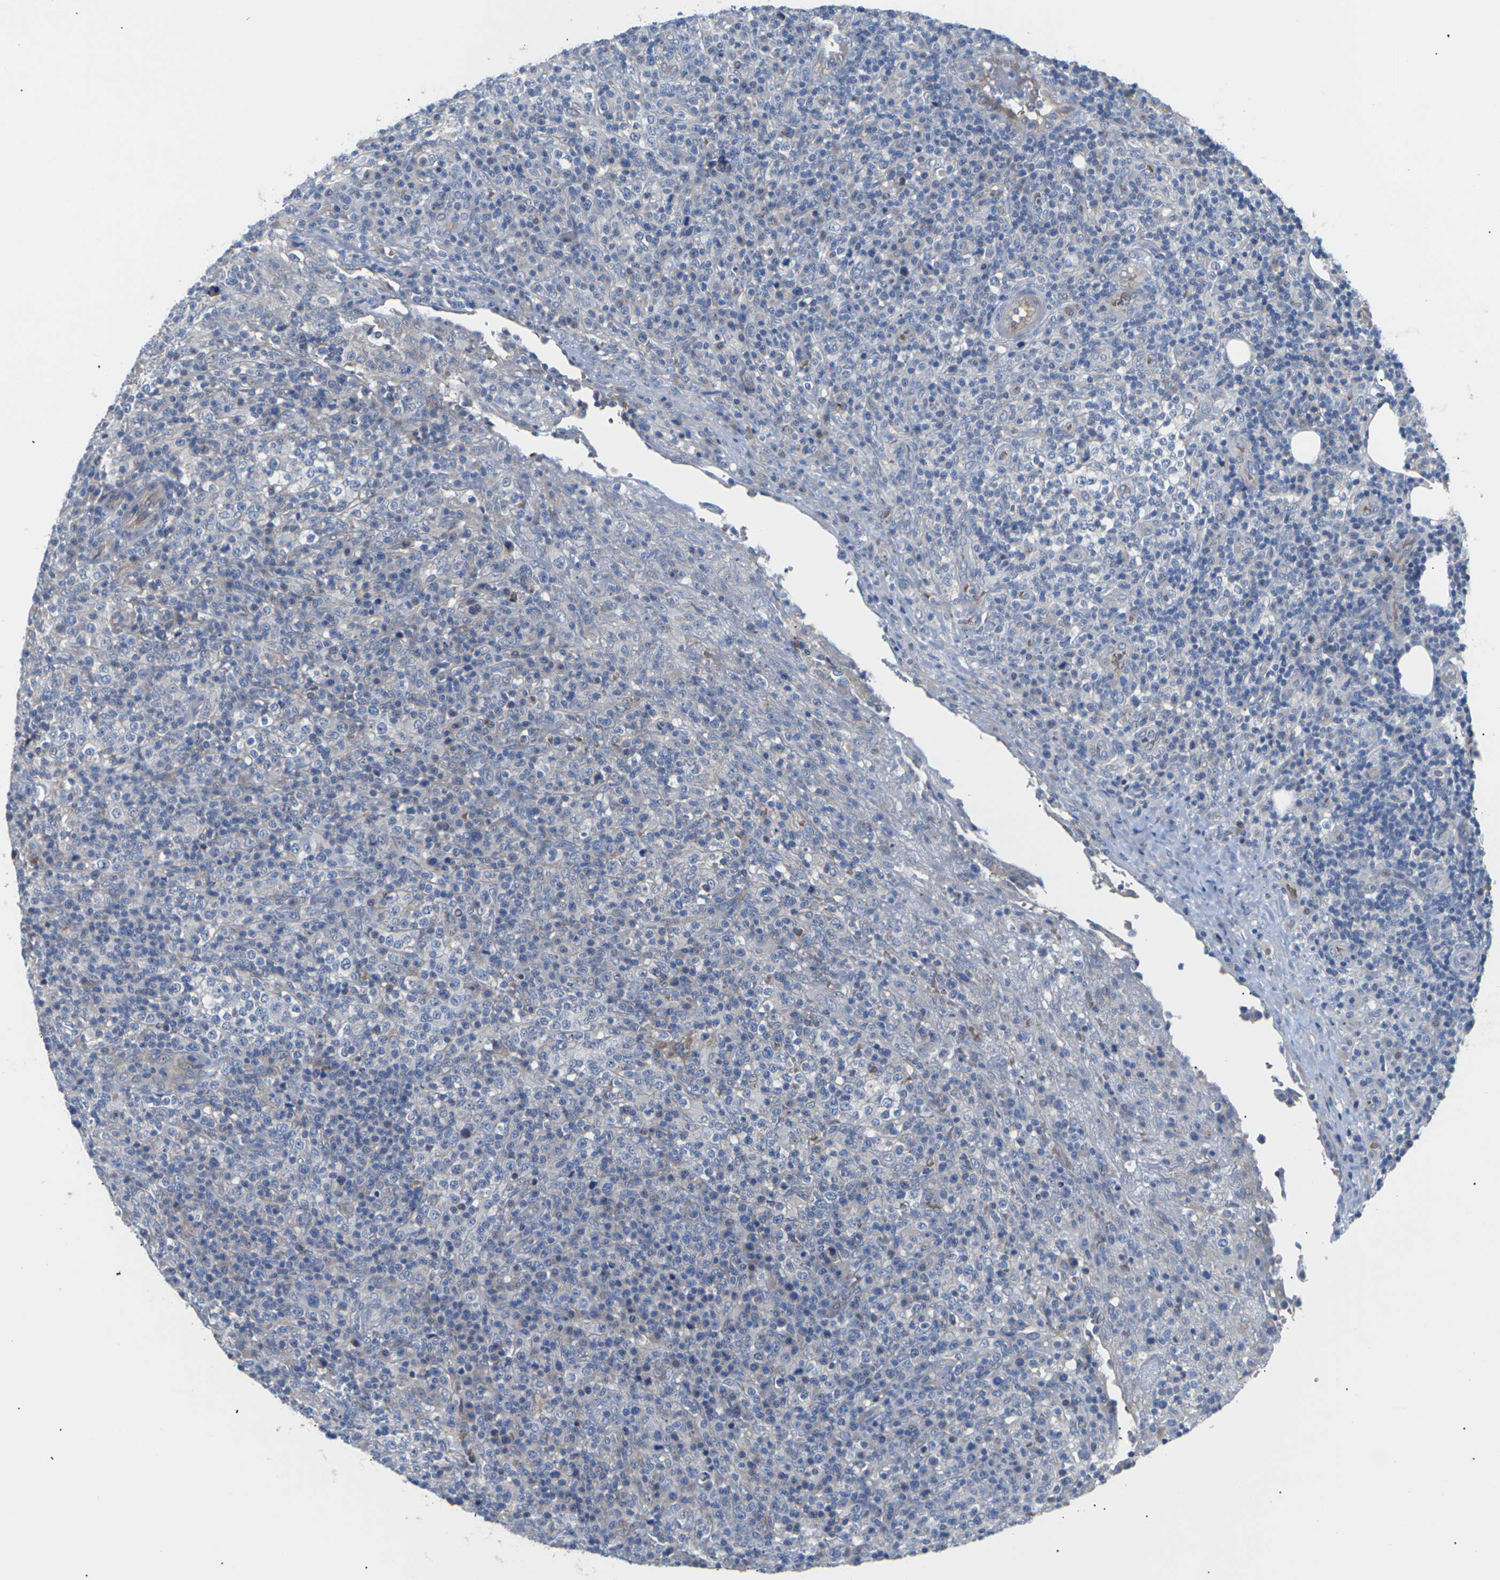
{"staining": {"intensity": "negative", "quantity": "none", "location": "none"}, "tissue": "lymphoma", "cell_type": "Tumor cells", "image_type": "cancer", "snomed": [{"axis": "morphology", "description": "Malignant lymphoma, non-Hodgkin's type, High grade"}, {"axis": "topography", "description": "Lymph node"}], "caption": "This is an IHC histopathology image of lymphoma. There is no positivity in tumor cells.", "gene": "TMCO4", "patient": {"sex": "female", "age": 76}}